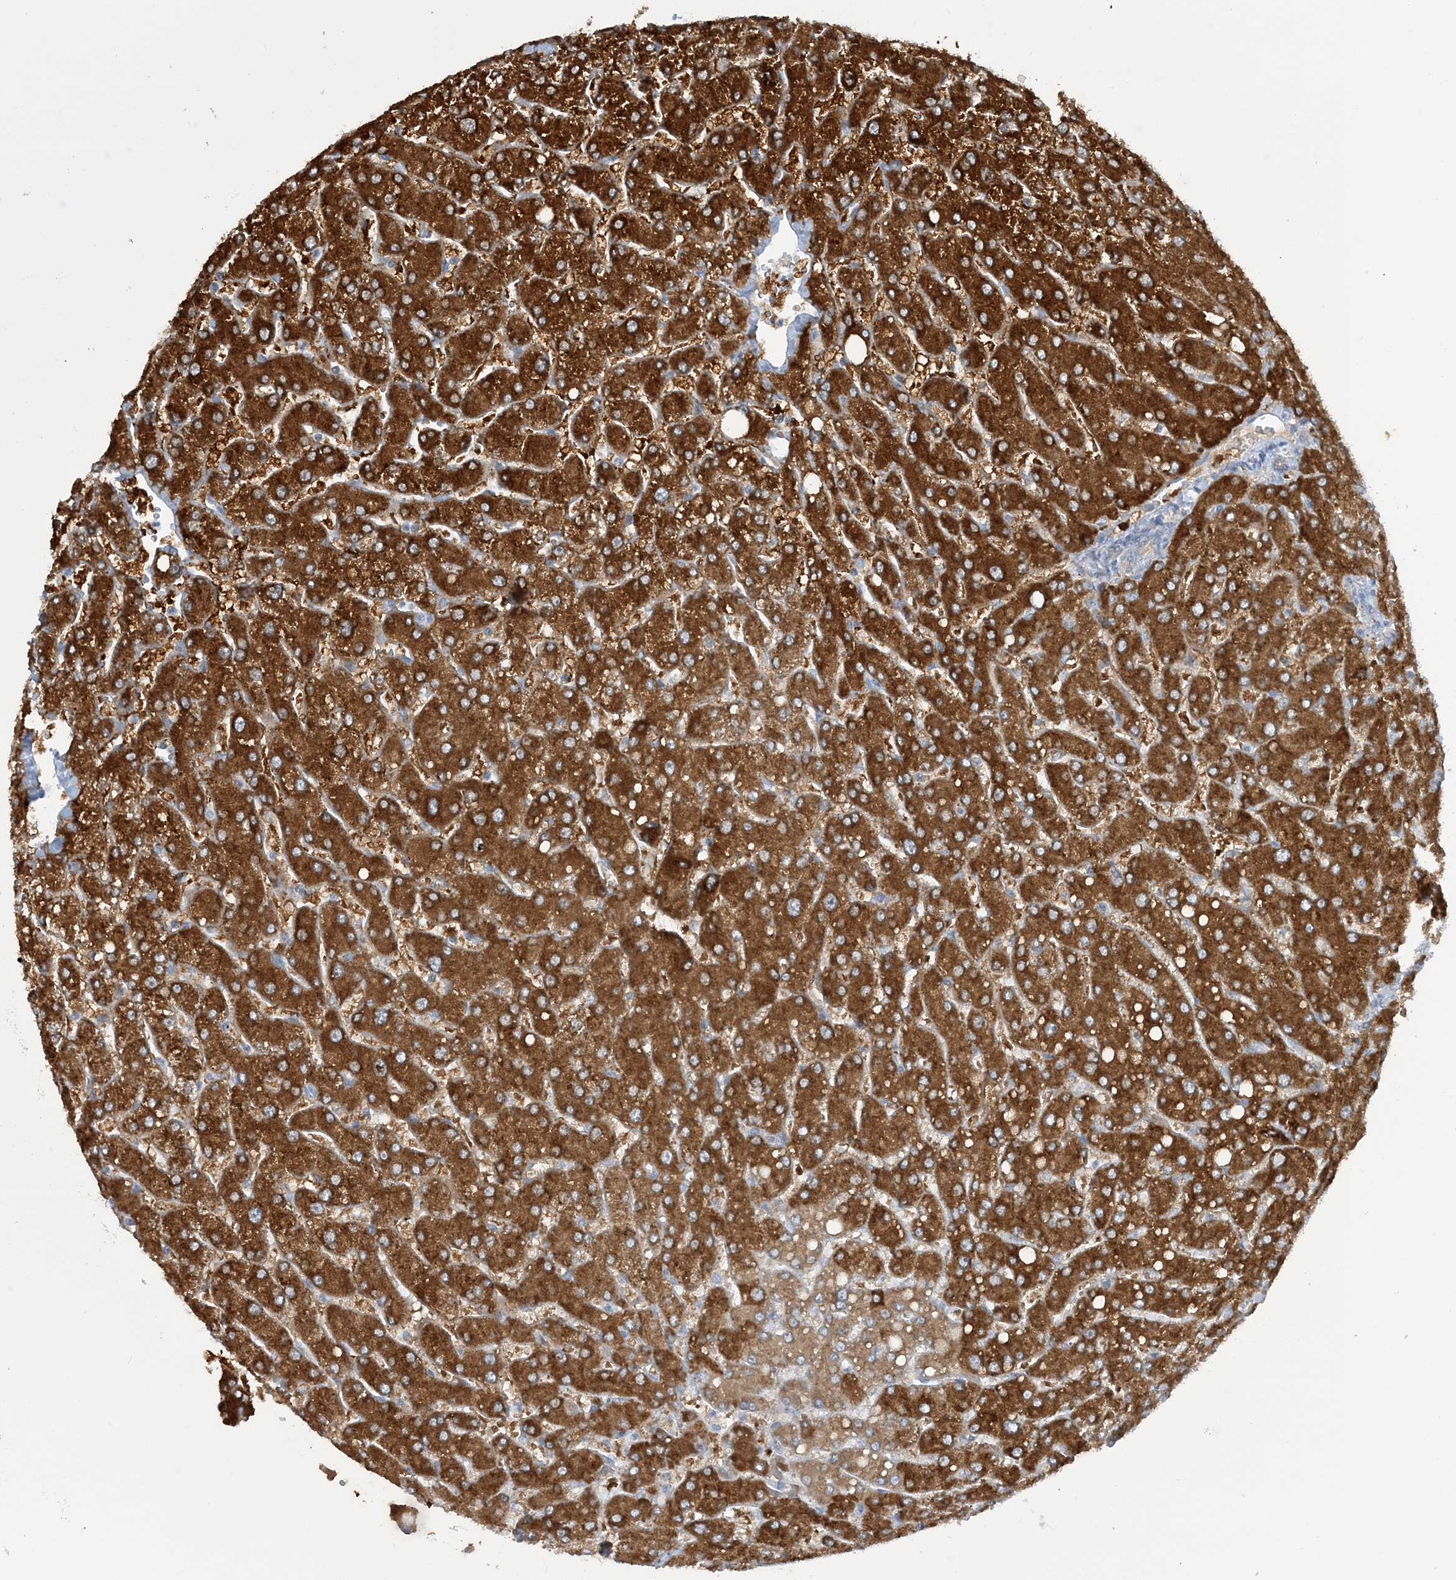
{"staining": {"intensity": "negative", "quantity": "none", "location": "none"}, "tissue": "liver", "cell_type": "Cholangiocytes", "image_type": "normal", "snomed": [{"axis": "morphology", "description": "Normal tissue, NOS"}, {"axis": "topography", "description": "Liver"}], "caption": "Immunohistochemistry (IHC) micrograph of unremarkable liver stained for a protein (brown), which reveals no positivity in cholangiocytes.", "gene": "MRPS18A", "patient": {"sex": "male", "age": 55}}